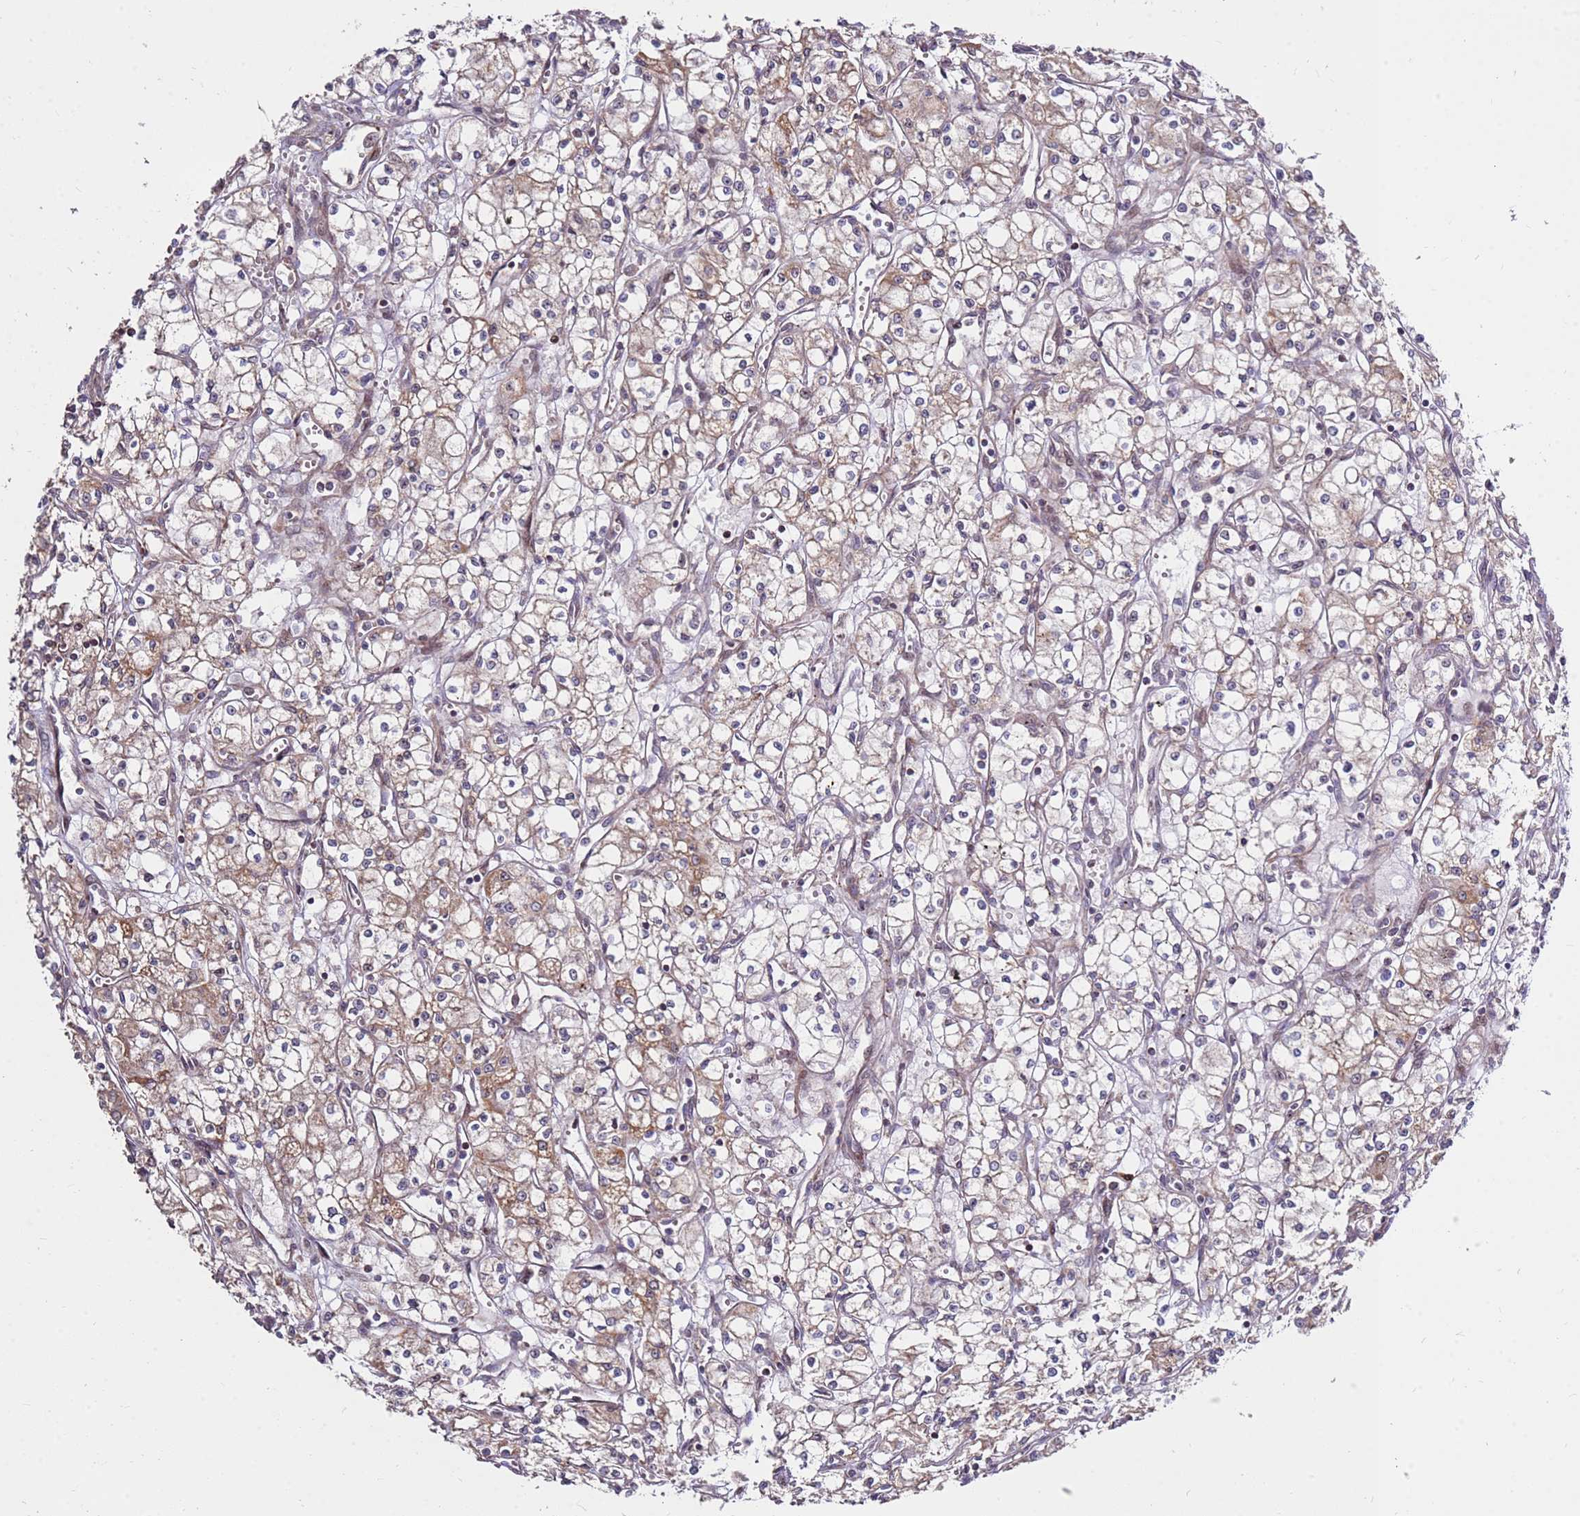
{"staining": {"intensity": "moderate", "quantity": "25%-75%", "location": "cytoplasmic/membranous"}, "tissue": "renal cancer", "cell_type": "Tumor cells", "image_type": "cancer", "snomed": [{"axis": "morphology", "description": "Adenocarcinoma, NOS"}, {"axis": "topography", "description": "Kidney"}], "caption": "A brown stain labels moderate cytoplasmic/membranous positivity of a protein in renal cancer tumor cells.", "gene": "KIF25", "patient": {"sex": "male", "age": 59}}